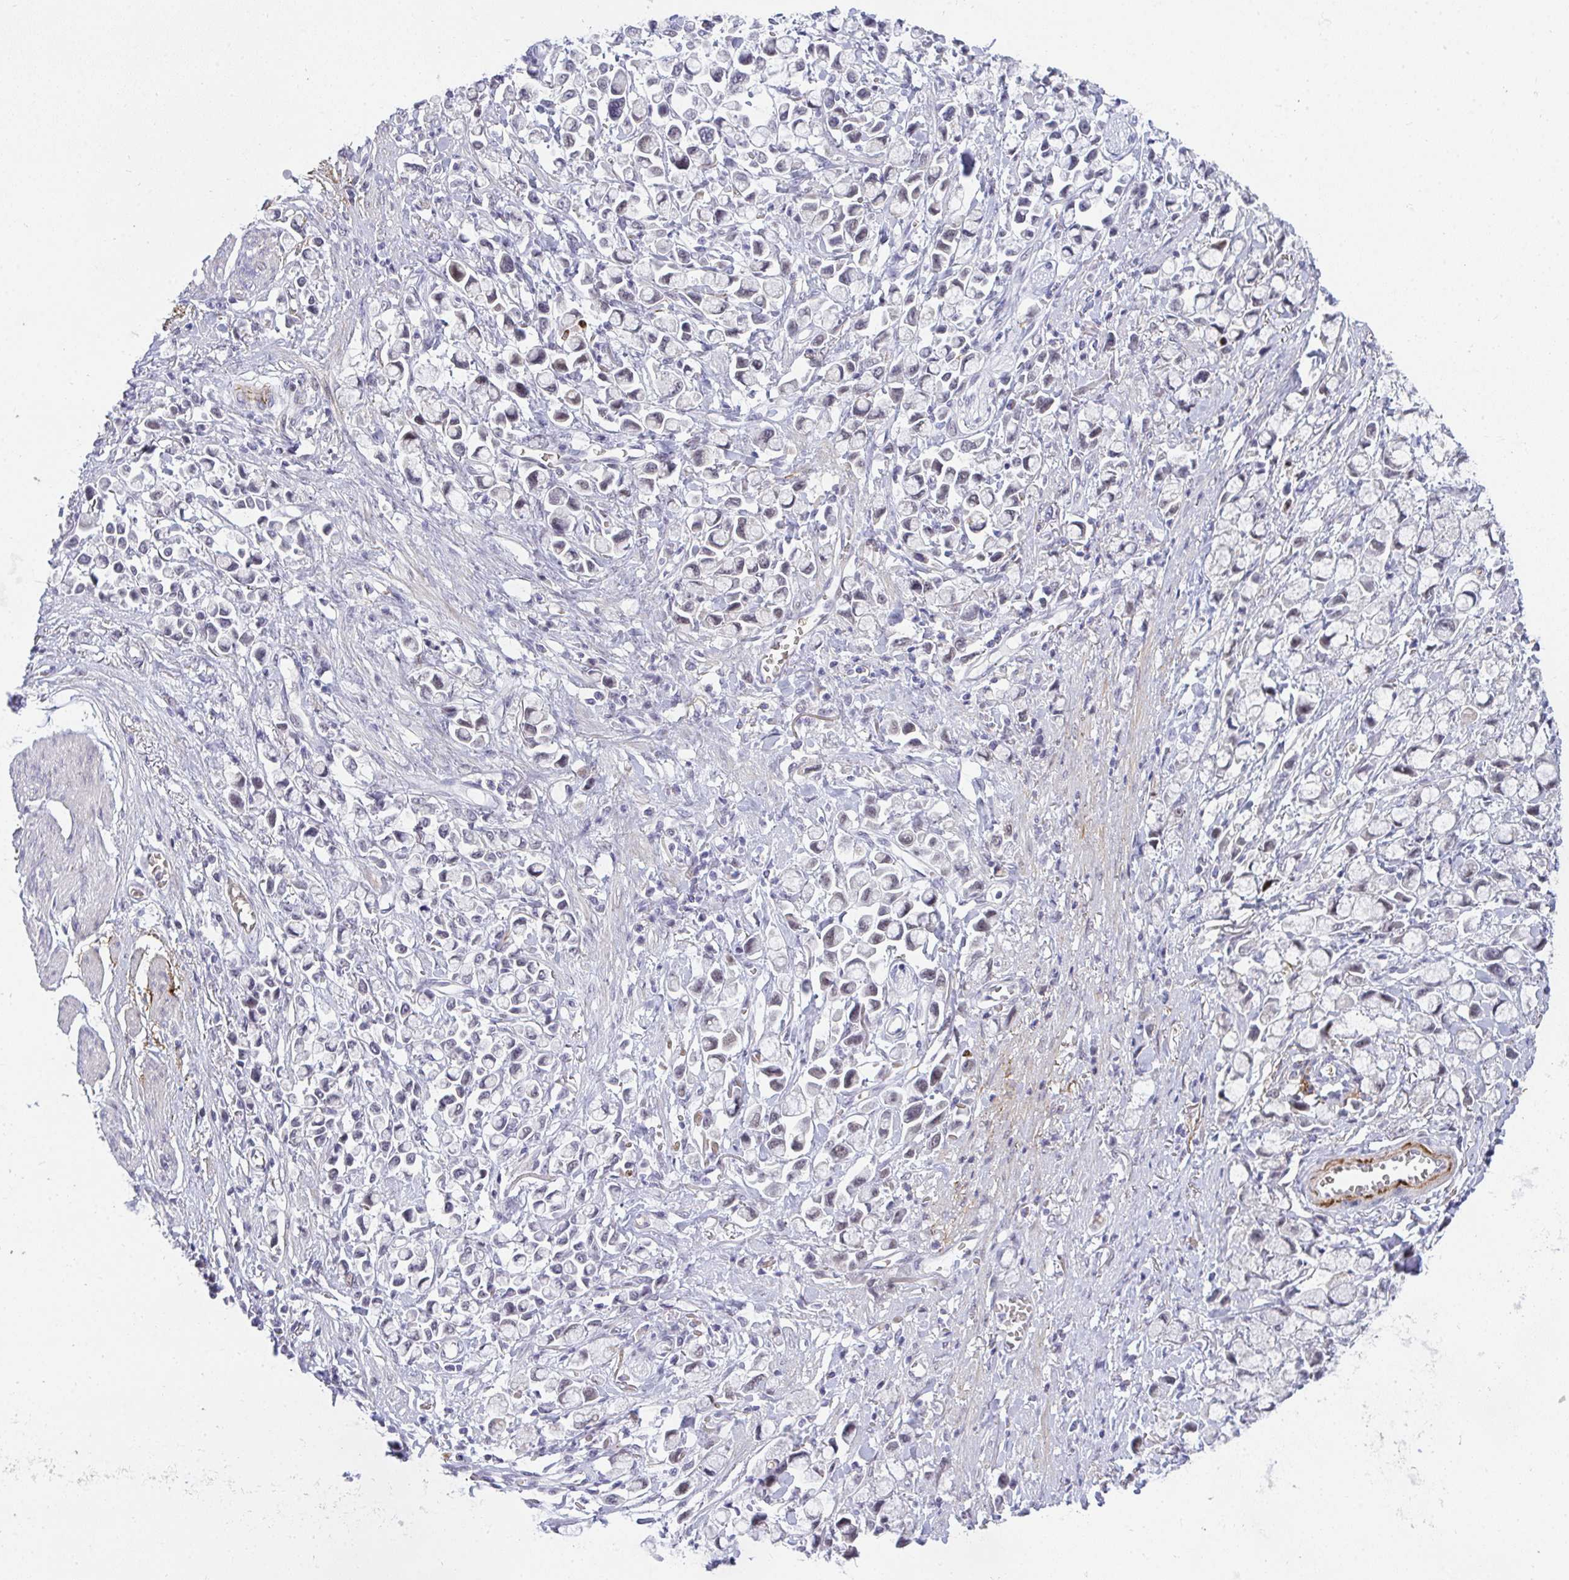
{"staining": {"intensity": "weak", "quantity": "<25%", "location": "nuclear"}, "tissue": "stomach cancer", "cell_type": "Tumor cells", "image_type": "cancer", "snomed": [{"axis": "morphology", "description": "Adenocarcinoma, NOS"}, {"axis": "topography", "description": "Stomach"}], "caption": "The image reveals no staining of tumor cells in stomach cancer (adenocarcinoma).", "gene": "TNMD", "patient": {"sex": "female", "age": 81}}